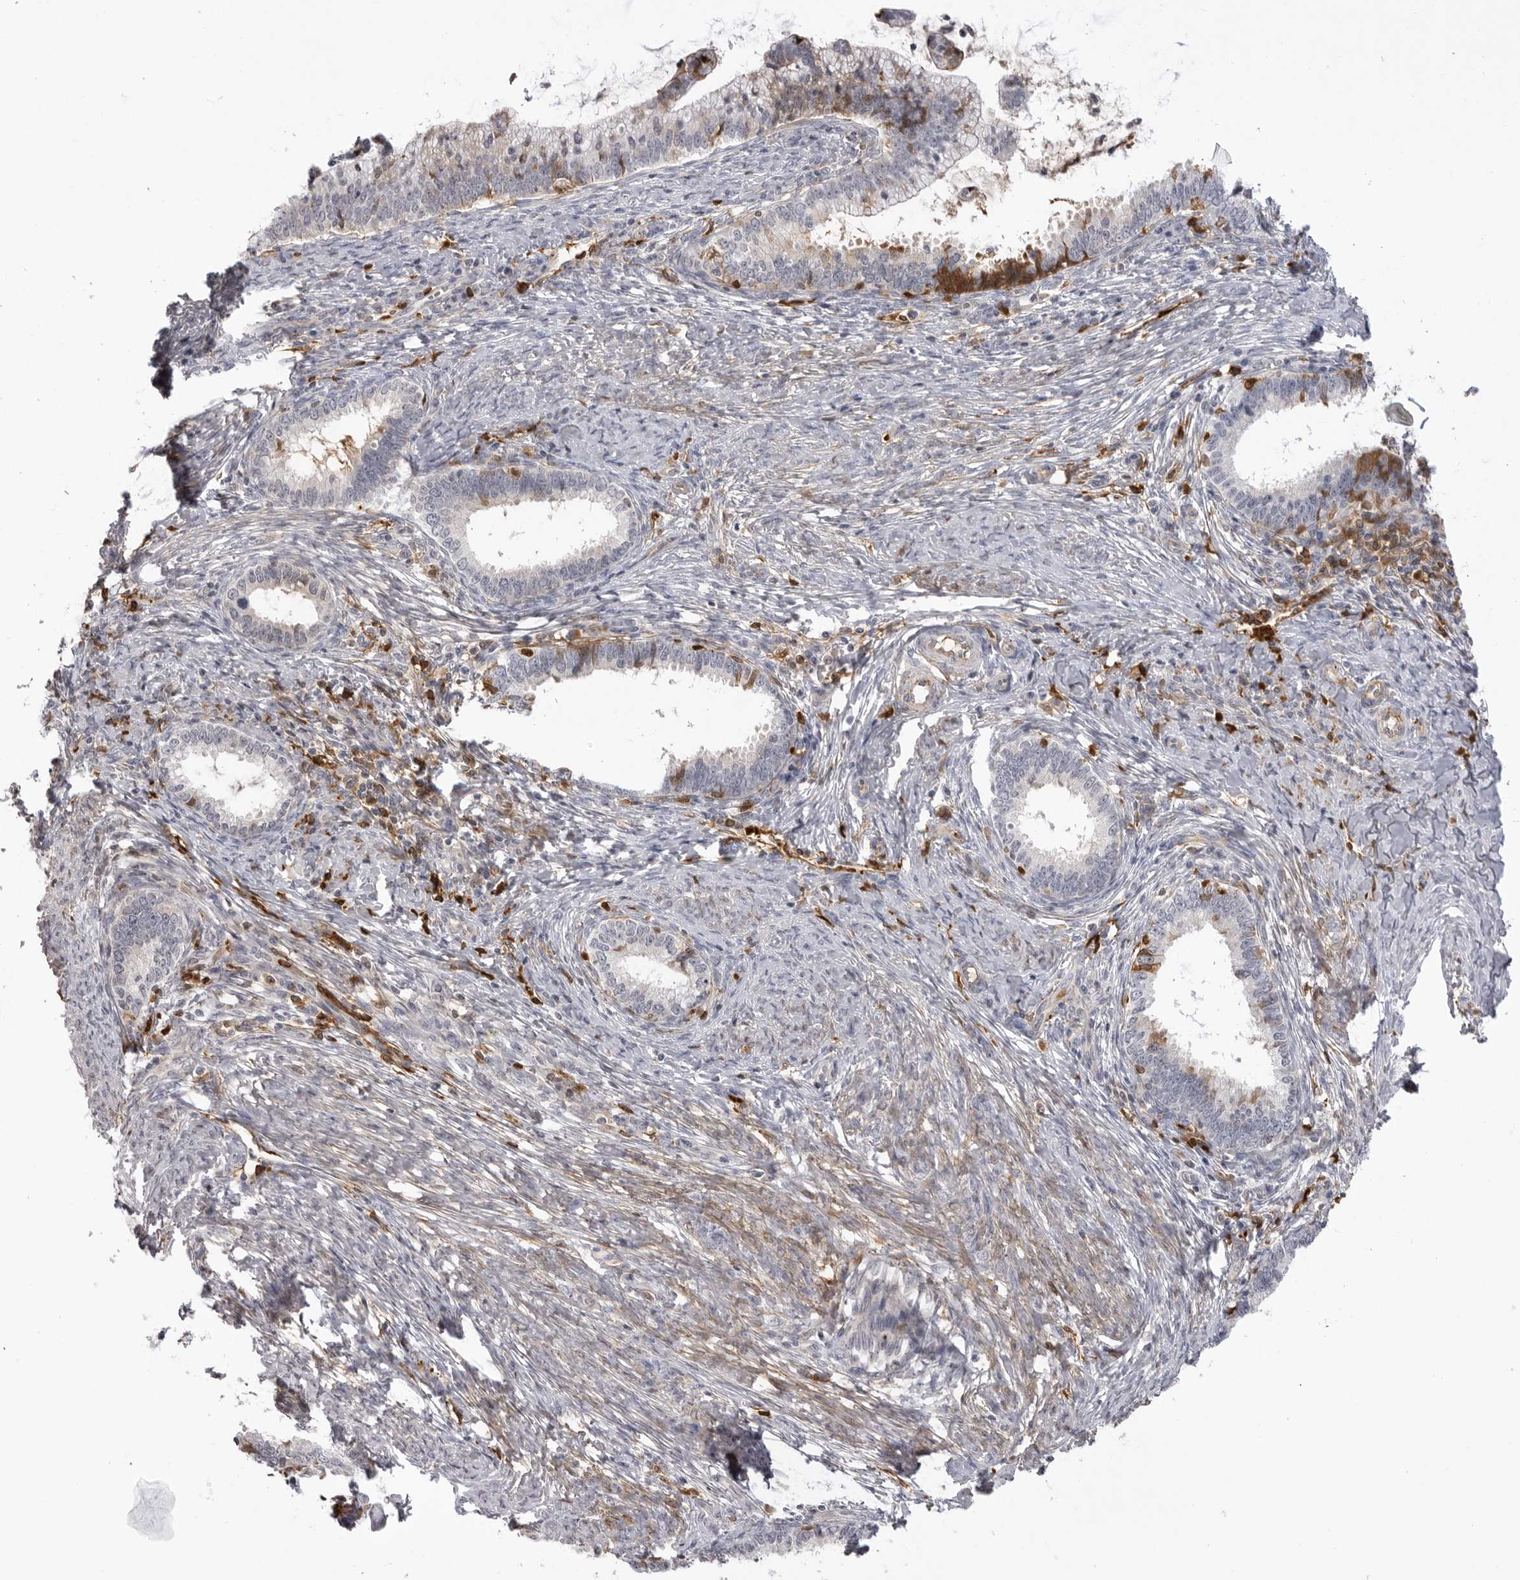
{"staining": {"intensity": "moderate", "quantity": "<25%", "location": "cytoplasmic/membranous"}, "tissue": "cervical cancer", "cell_type": "Tumor cells", "image_type": "cancer", "snomed": [{"axis": "morphology", "description": "Adenocarcinoma, NOS"}, {"axis": "topography", "description": "Cervix"}], "caption": "Cervical cancer (adenocarcinoma) stained with a protein marker demonstrates moderate staining in tumor cells.", "gene": "PLEKHF2", "patient": {"sex": "female", "age": 36}}